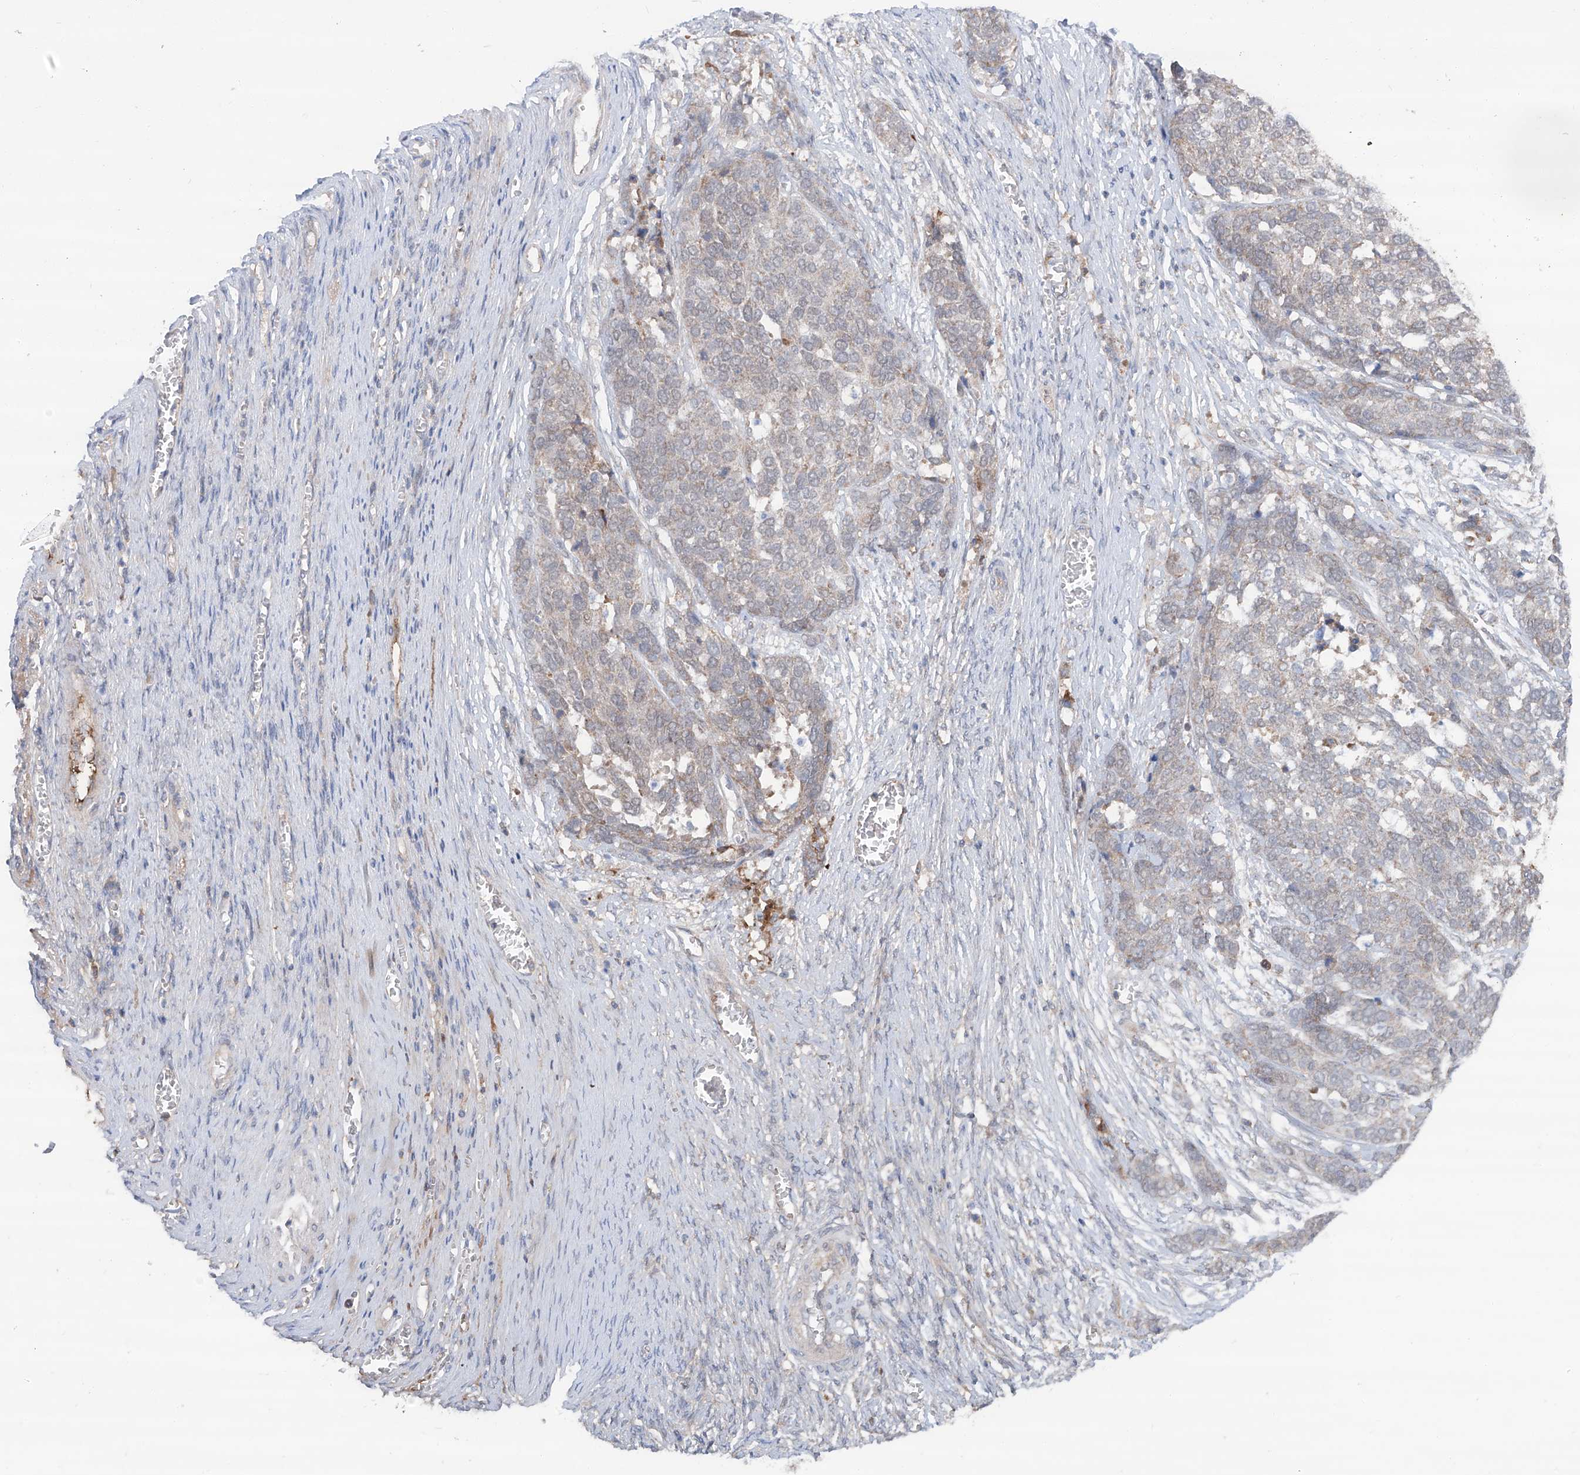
{"staining": {"intensity": "weak", "quantity": "<25%", "location": "cytoplasmic/membranous"}, "tissue": "ovarian cancer", "cell_type": "Tumor cells", "image_type": "cancer", "snomed": [{"axis": "morphology", "description": "Cystadenocarcinoma, serous, NOS"}, {"axis": "topography", "description": "Ovary"}], "caption": "Tumor cells show no significant protein expression in serous cystadenocarcinoma (ovarian).", "gene": "SIX4", "patient": {"sex": "female", "age": 44}}